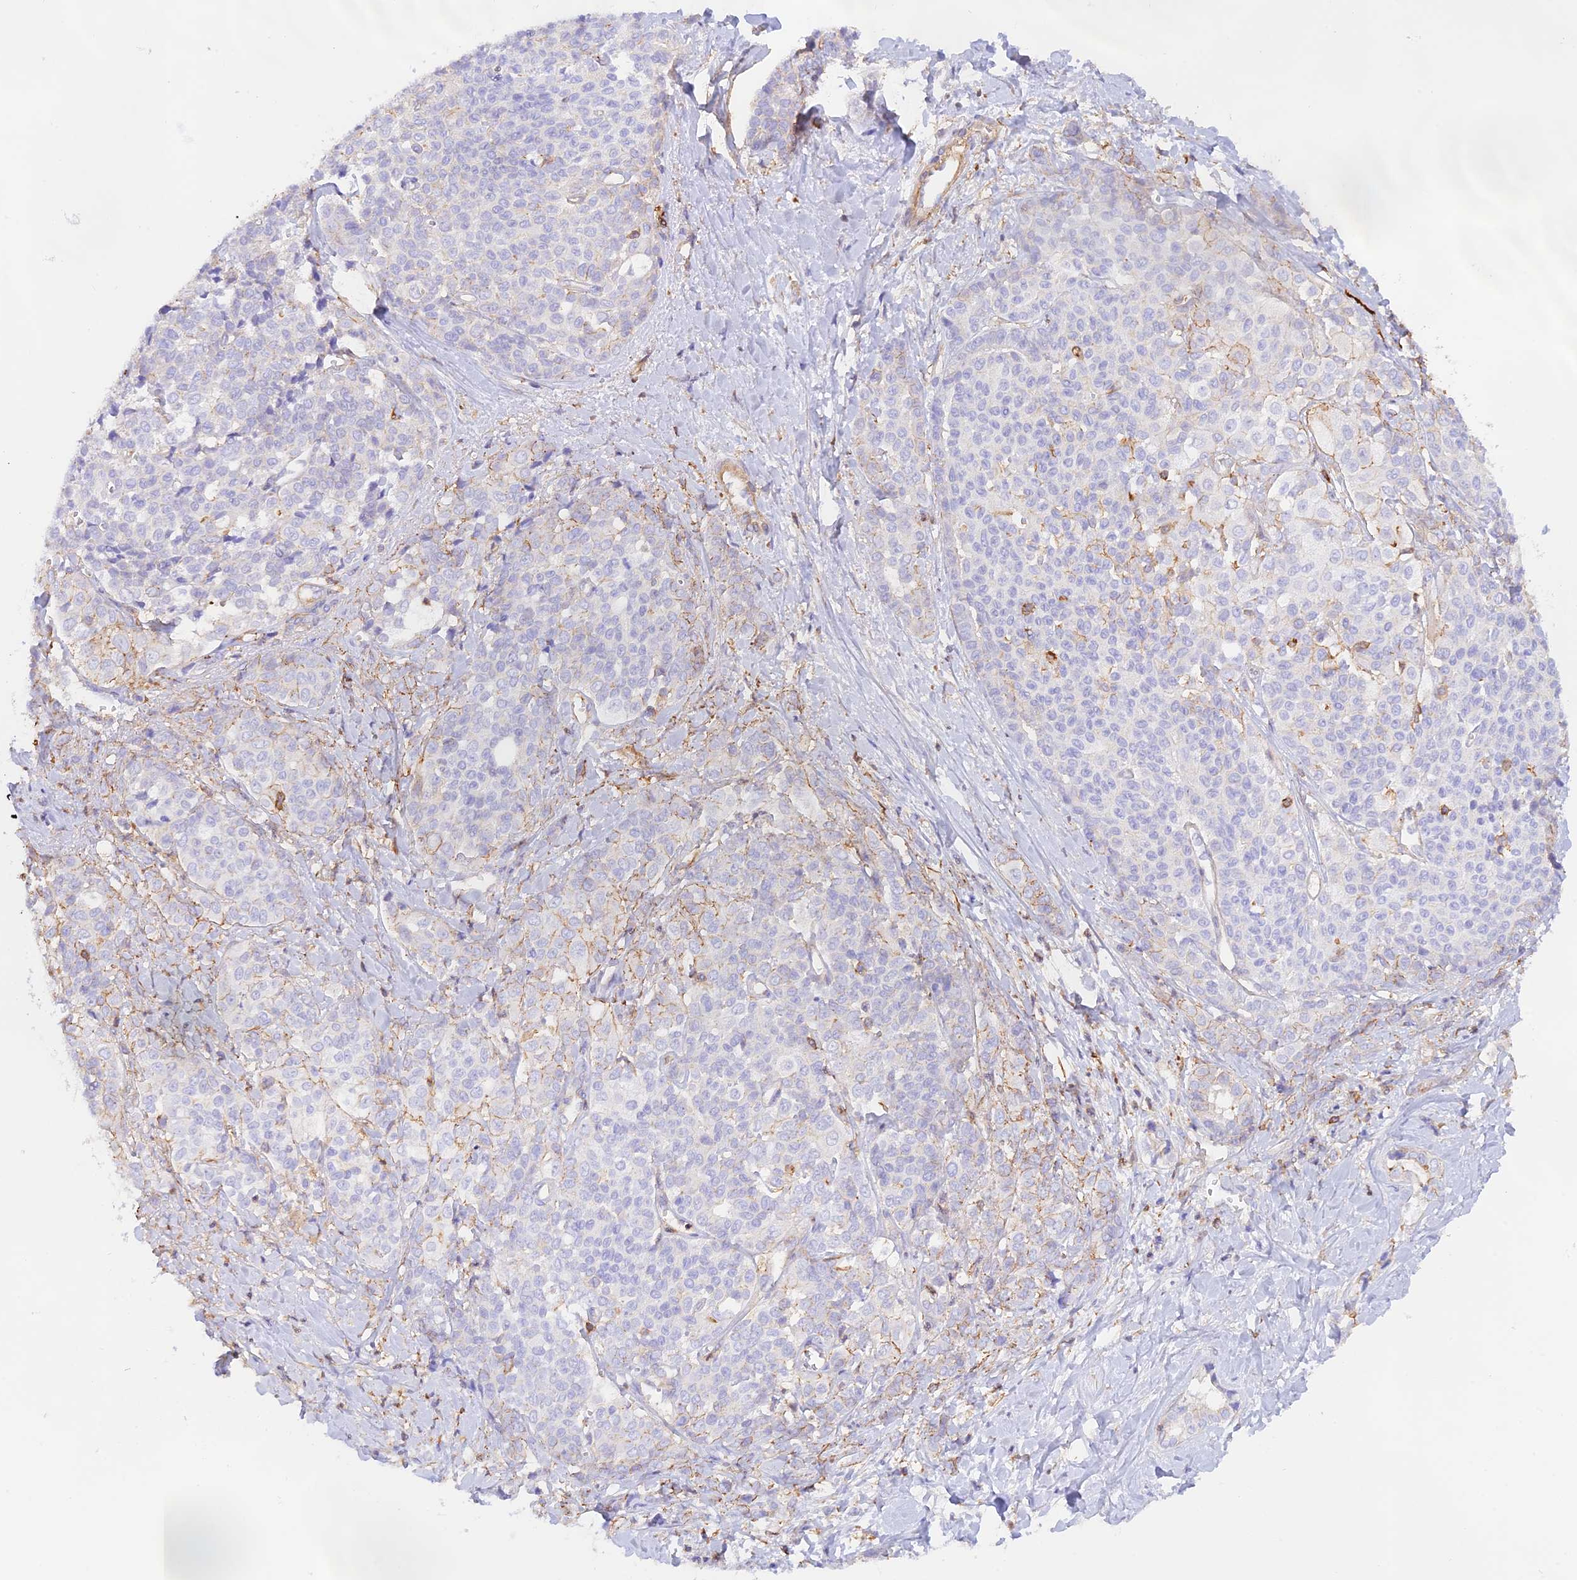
{"staining": {"intensity": "weak", "quantity": "<25%", "location": "cytoplasmic/membranous"}, "tissue": "liver cancer", "cell_type": "Tumor cells", "image_type": "cancer", "snomed": [{"axis": "morphology", "description": "Cholangiocarcinoma"}, {"axis": "topography", "description": "Liver"}], "caption": "Protein analysis of liver cancer displays no significant expression in tumor cells.", "gene": "DENND1C", "patient": {"sex": "female", "age": 77}}